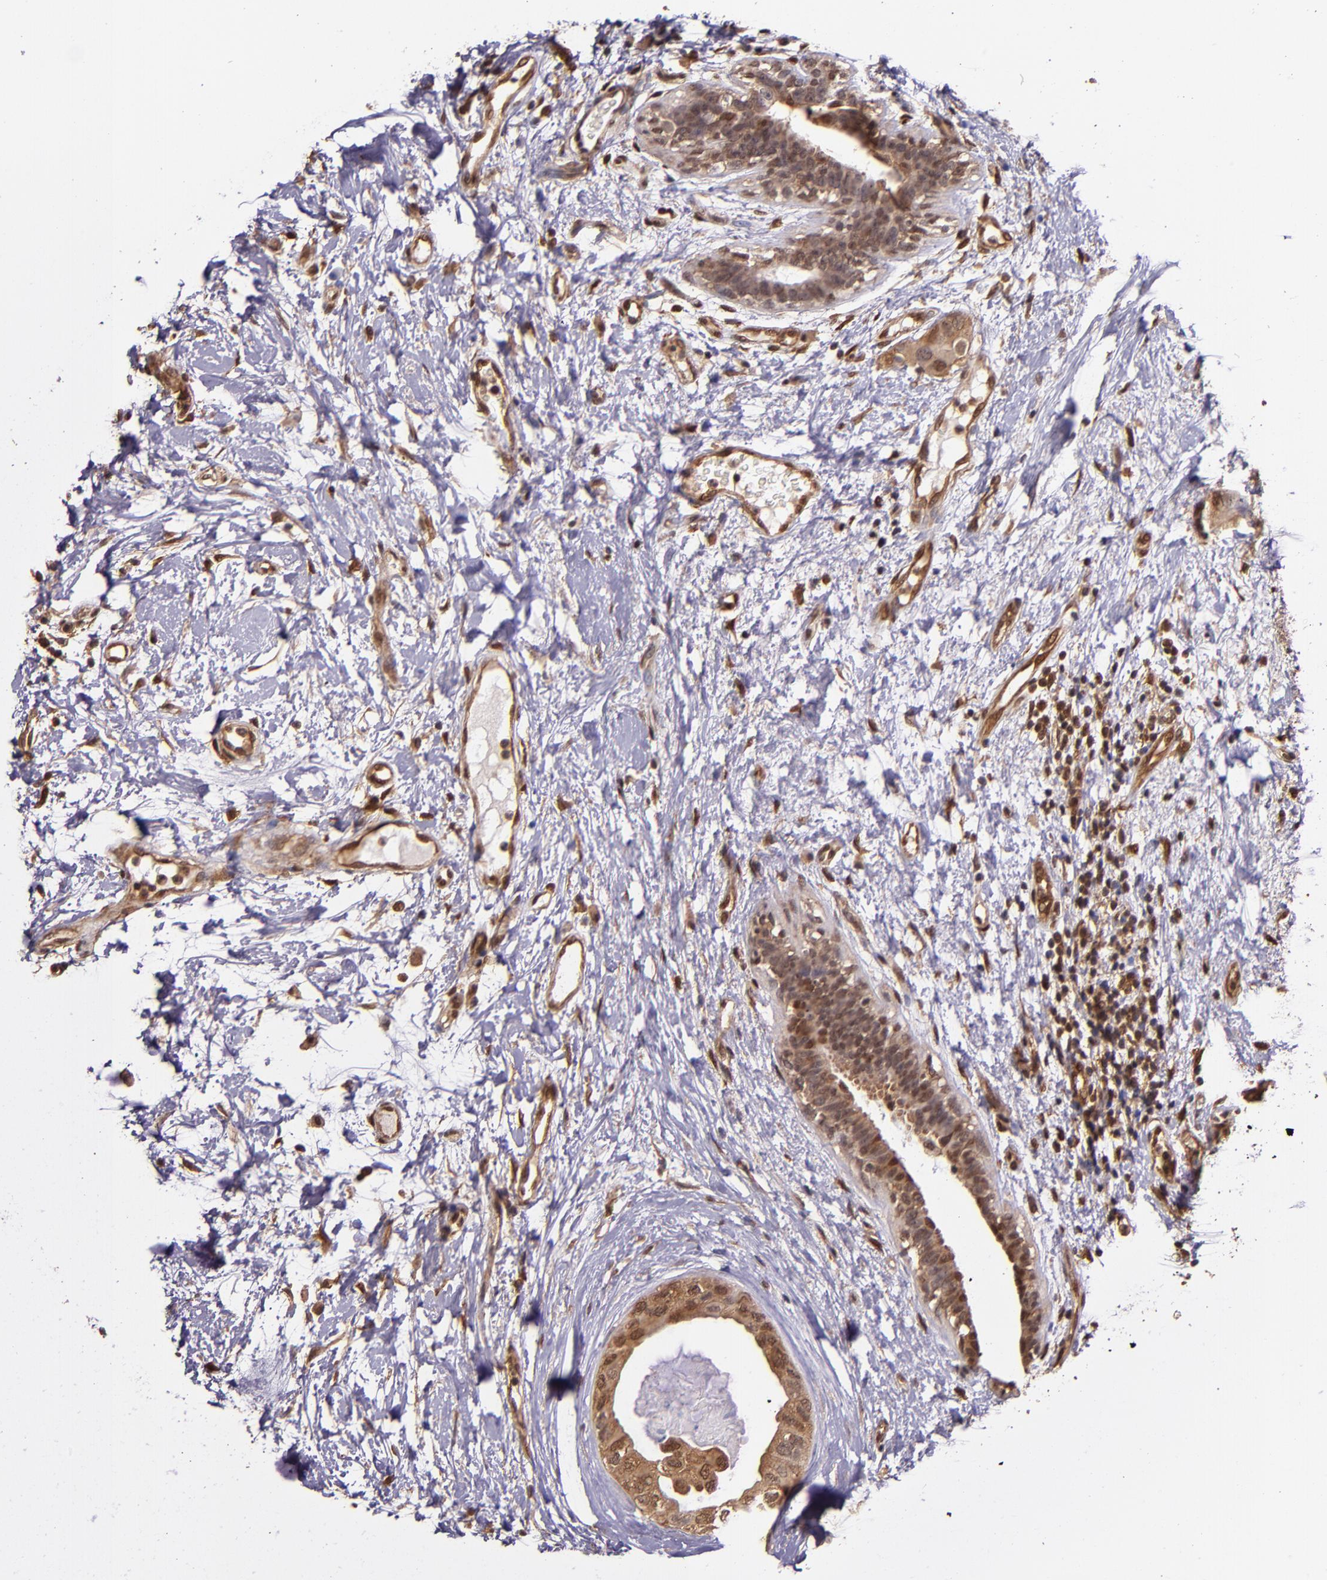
{"staining": {"intensity": "strong", "quantity": ">75%", "location": "cytoplasmic/membranous"}, "tissue": "breast cancer", "cell_type": "Tumor cells", "image_type": "cancer", "snomed": [{"axis": "morphology", "description": "Duct carcinoma"}, {"axis": "topography", "description": "Breast"}], "caption": "About >75% of tumor cells in breast cancer (intraductal carcinoma) display strong cytoplasmic/membranous protein positivity as visualized by brown immunohistochemical staining.", "gene": "STAT6", "patient": {"sex": "female", "age": 40}}